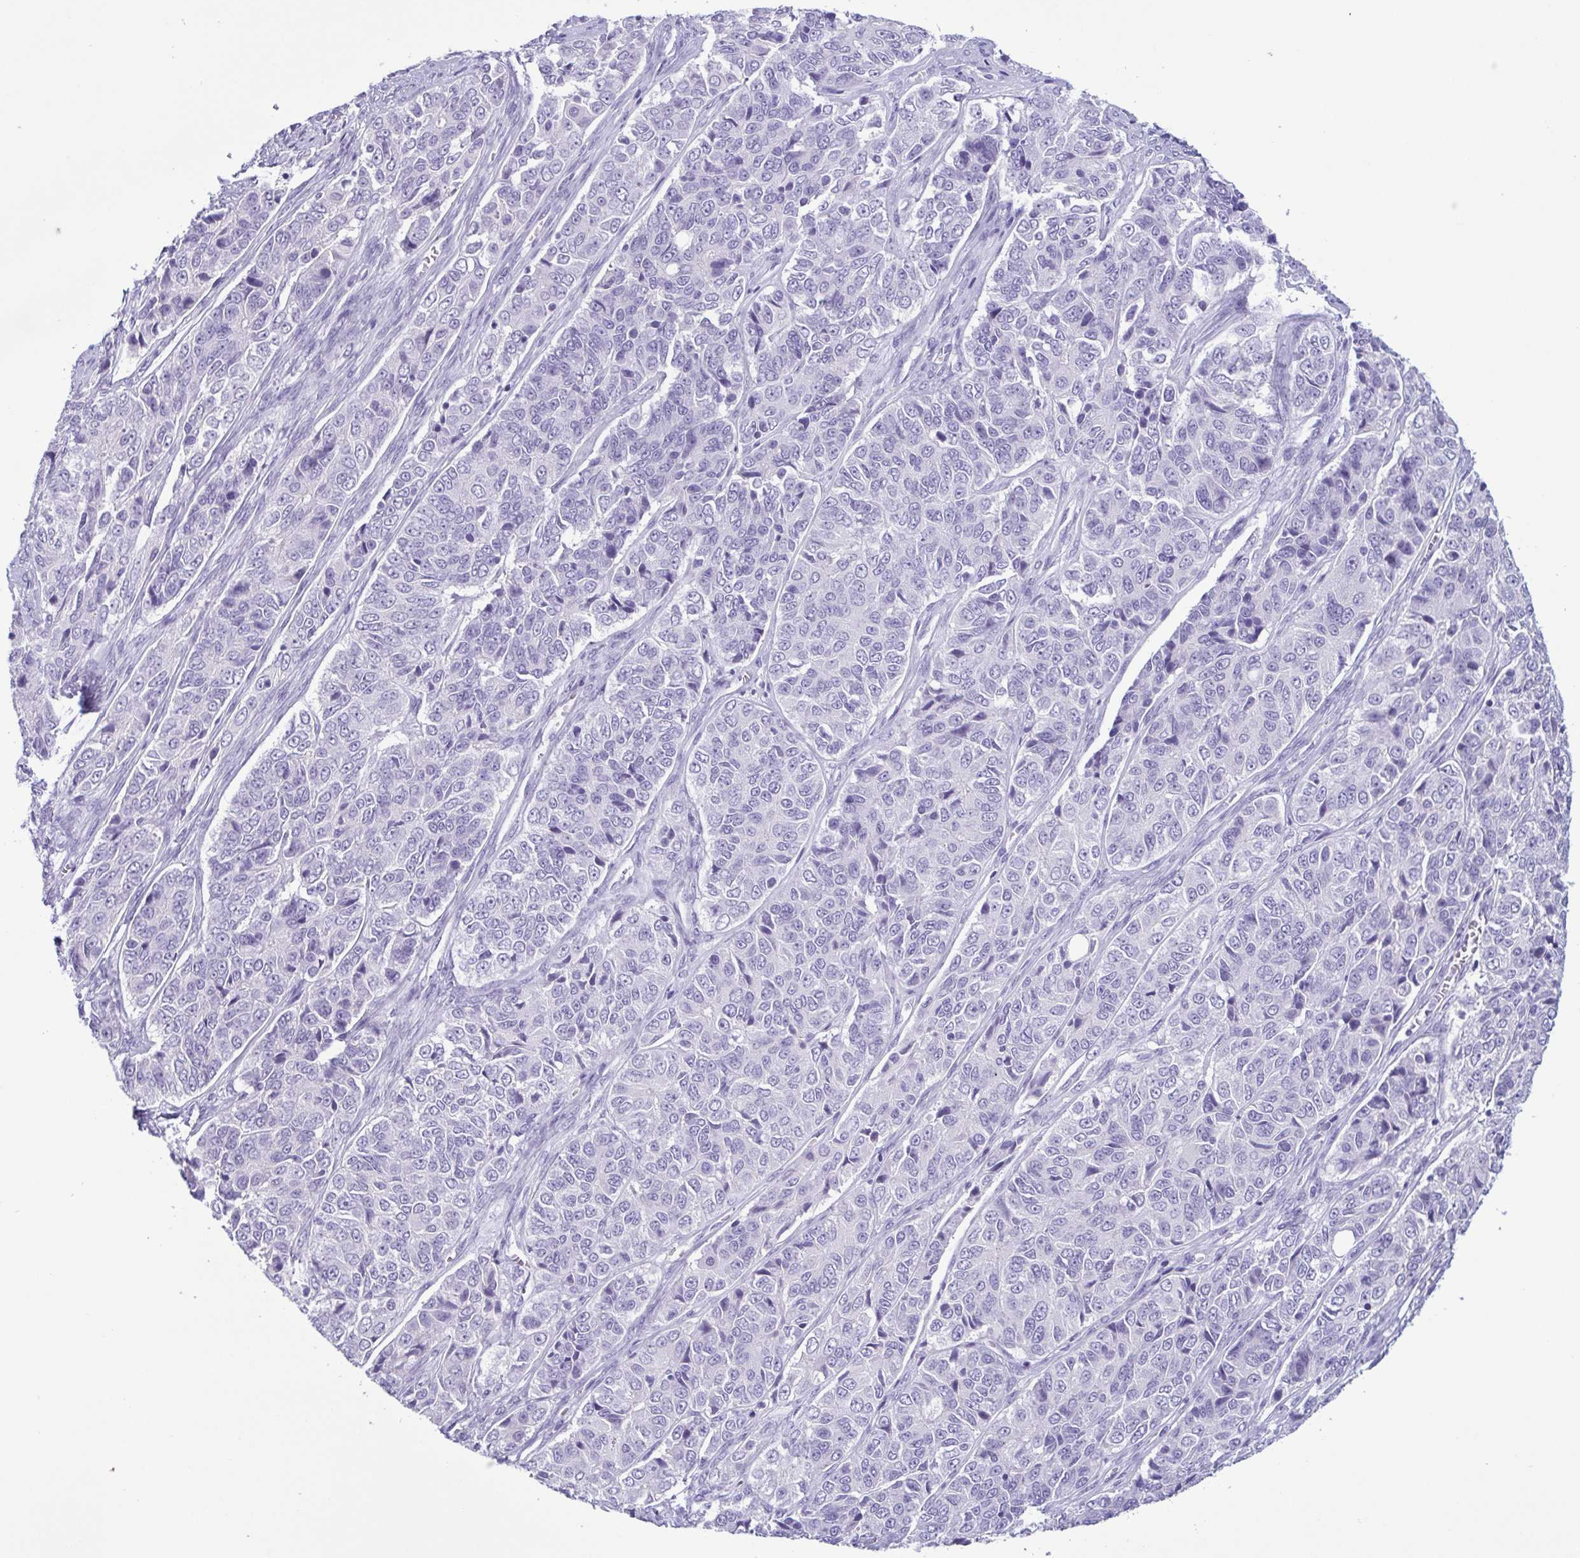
{"staining": {"intensity": "negative", "quantity": "none", "location": "none"}, "tissue": "ovarian cancer", "cell_type": "Tumor cells", "image_type": "cancer", "snomed": [{"axis": "morphology", "description": "Carcinoma, endometroid"}, {"axis": "topography", "description": "Ovary"}], "caption": "Immunohistochemical staining of human ovarian cancer reveals no significant staining in tumor cells. (Brightfield microscopy of DAB immunohistochemistry at high magnification).", "gene": "LTF", "patient": {"sex": "female", "age": 51}}